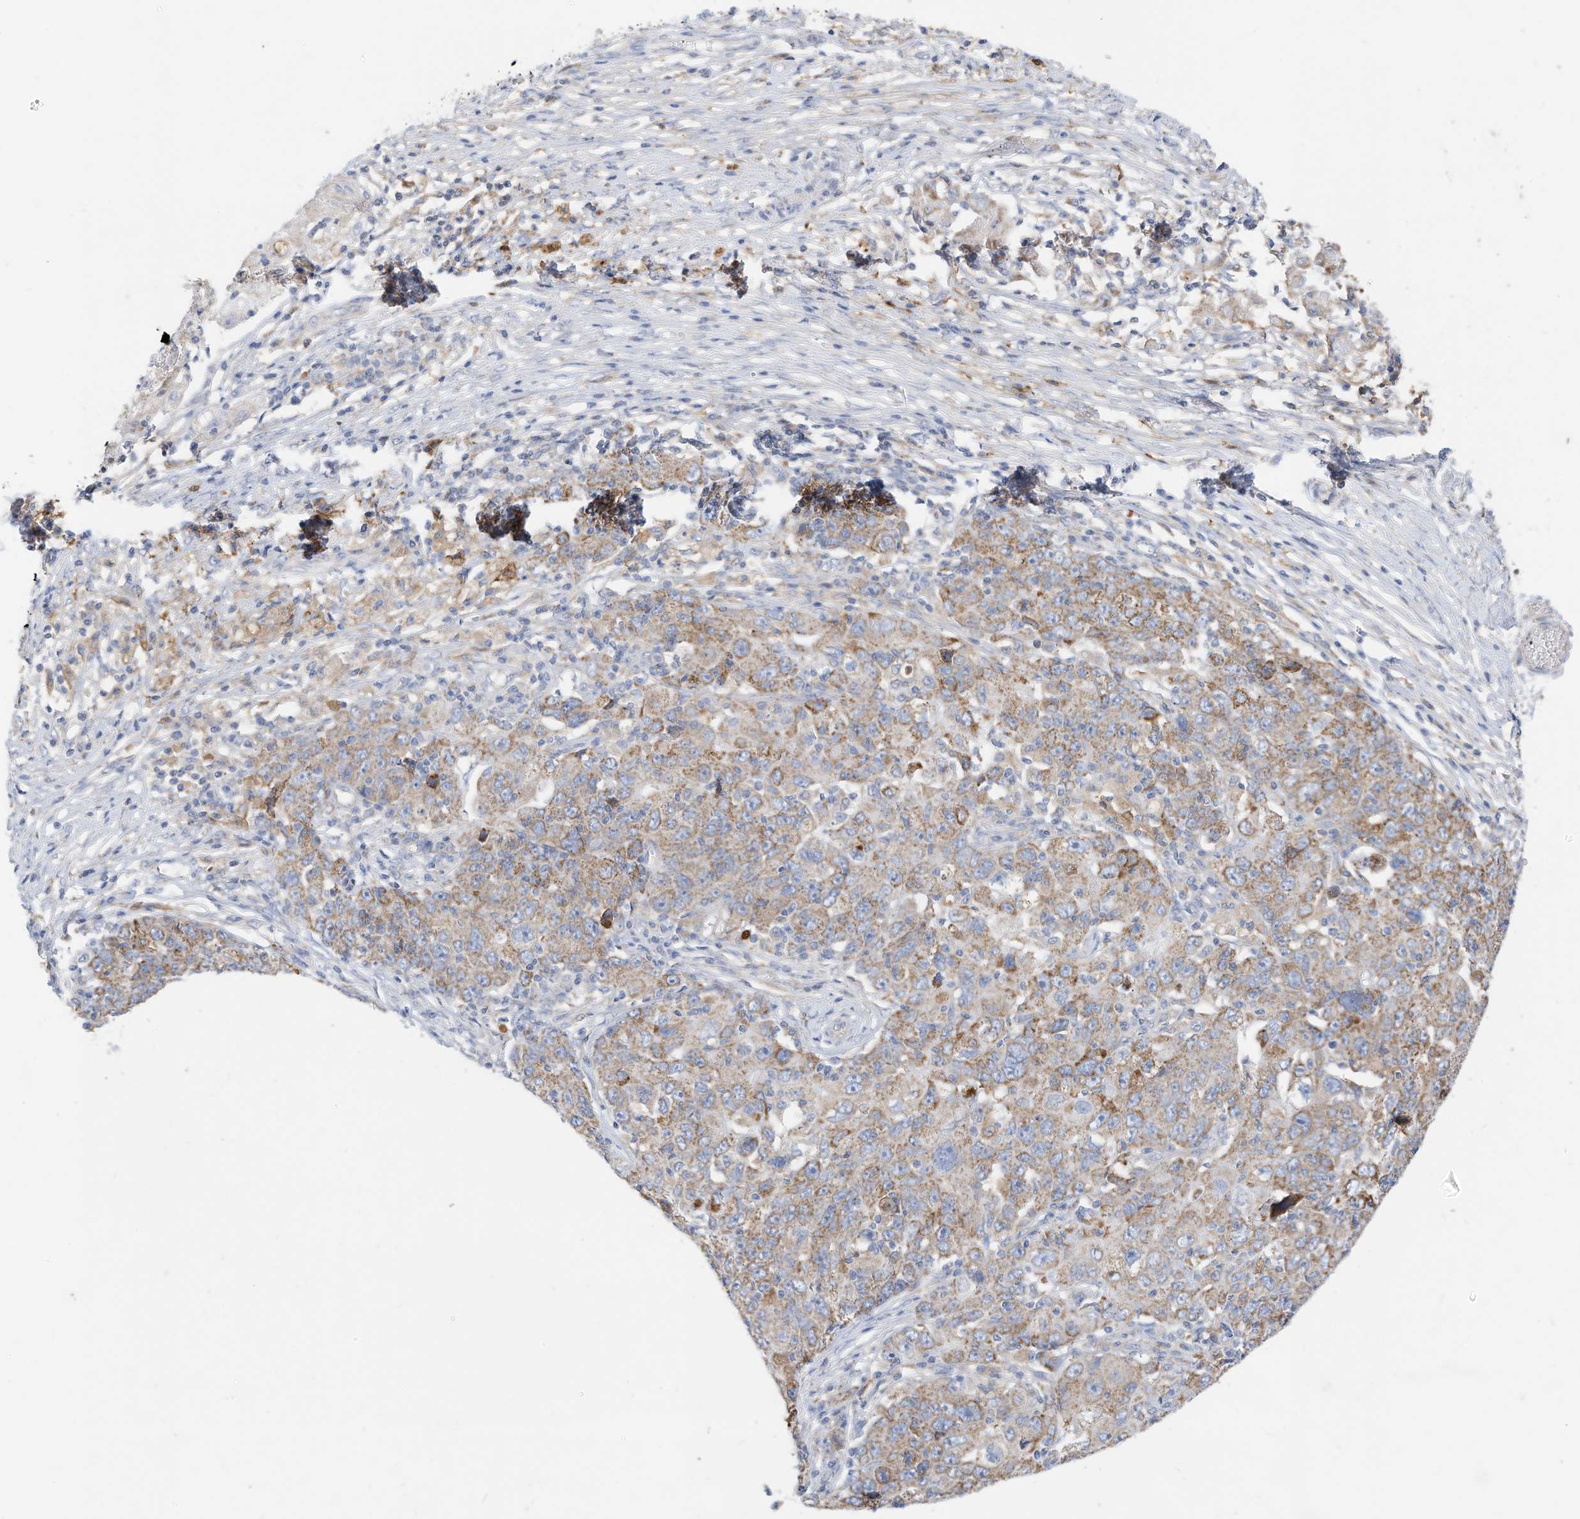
{"staining": {"intensity": "moderate", "quantity": "25%-75%", "location": "cytoplasmic/membranous"}, "tissue": "ovarian cancer", "cell_type": "Tumor cells", "image_type": "cancer", "snomed": [{"axis": "morphology", "description": "Carcinoma, endometroid"}, {"axis": "topography", "description": "Ovary"}], "caption": "This image demonstrates IHC staining of human ovarian cancer (endometroid carcinoma), with medium moderate cytoplasmic/membranous staining in approximately 25%-75% of tumor cells.", "gene": "RHOH", "patient": {"sex": "female", "age": 42}}